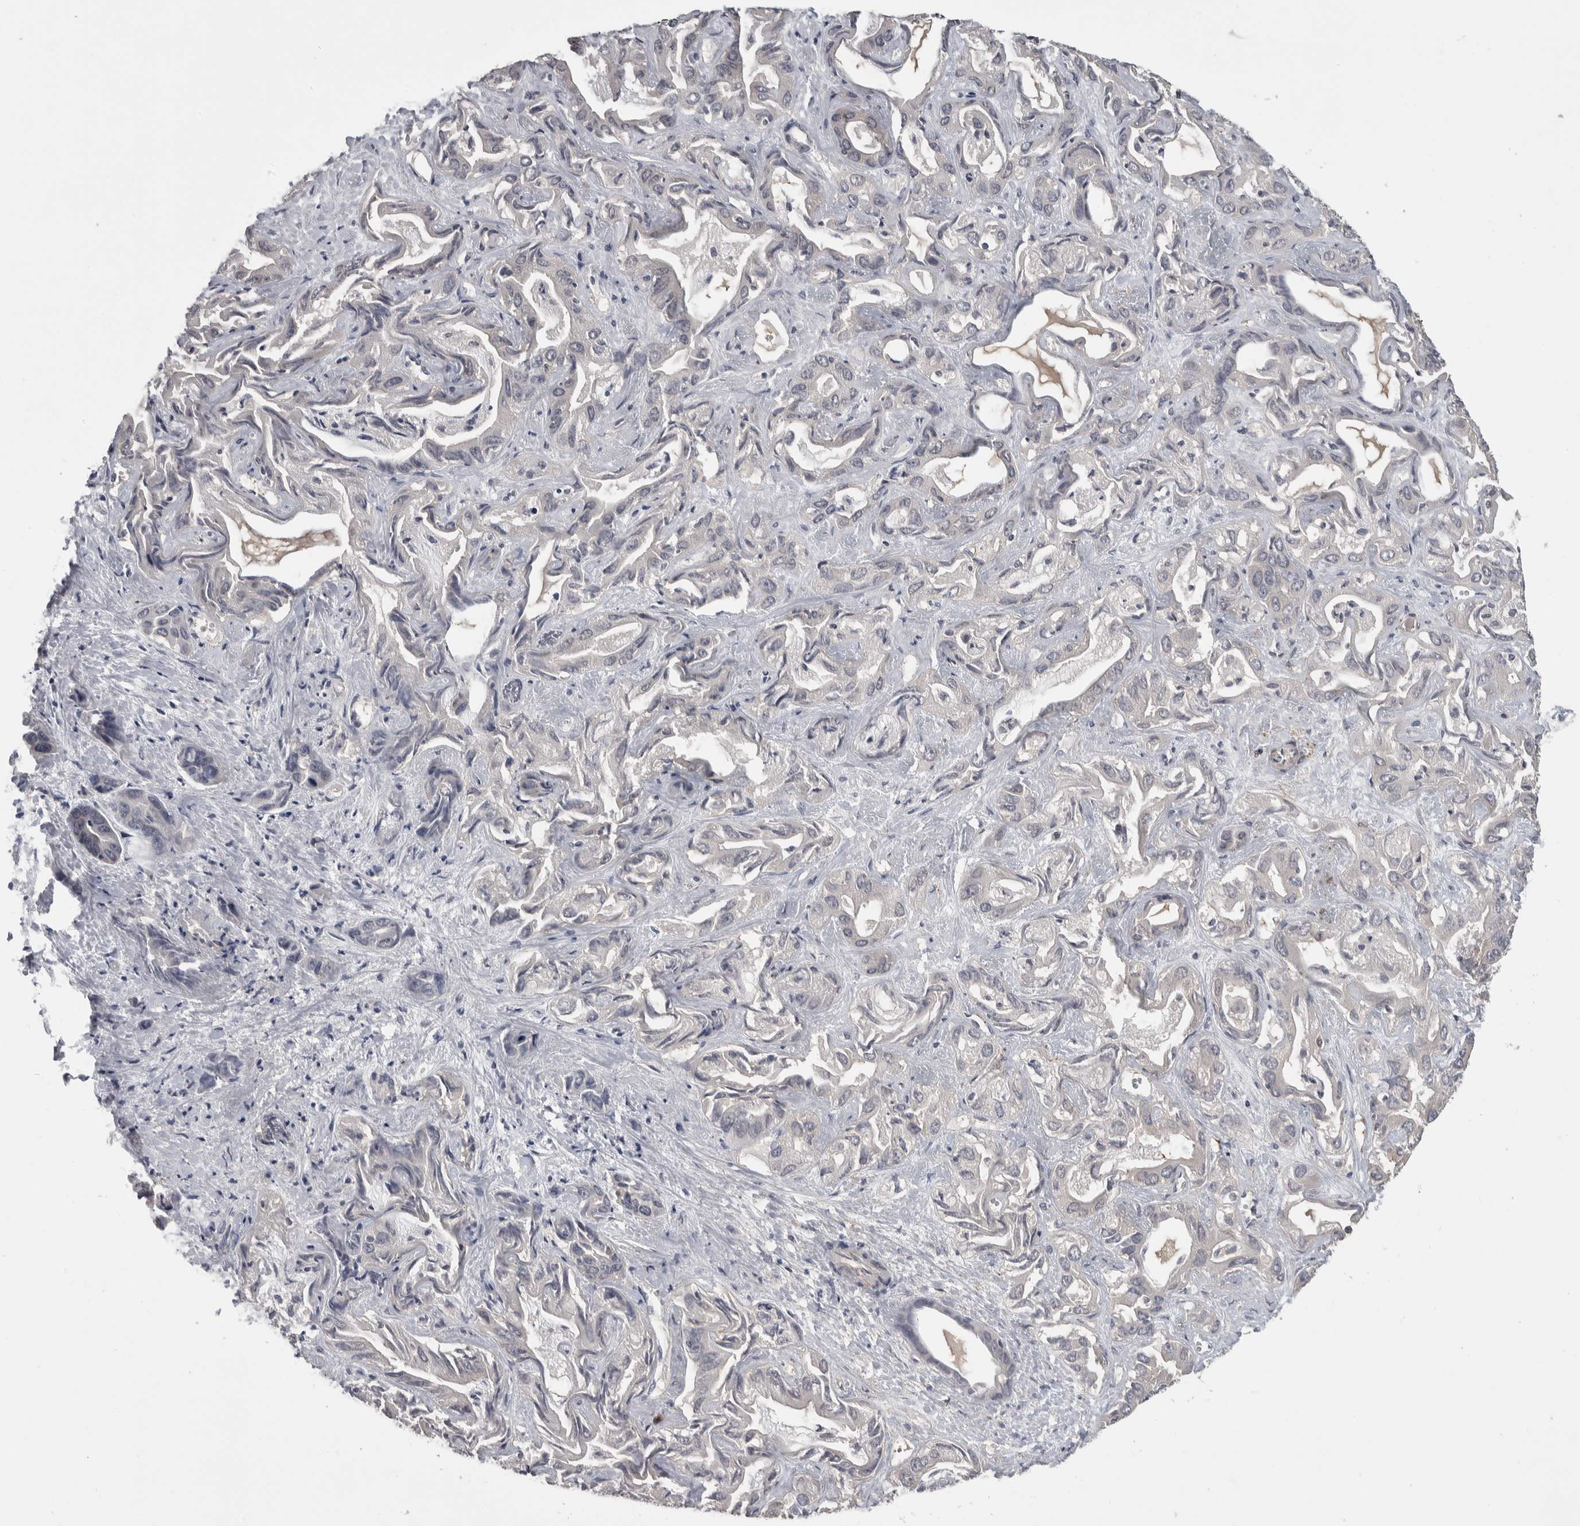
{"staining": {"intensity": "moderate", "quantity": "<25%", "location": "cytoplasmic/membranous"}, "tissue": "liver cancer", "cell_type": "Tumor cells", "image_type": "cancer", "snomed": [{"axis": "morphology", "description": "Cholangiocarcinoma"}, {"axis": "topography", "description": "Liver"}], "caption": "Liver cholangiocarcinoma stained with immunohistochemistry reveals moderate cytoplasmic/membranous expression in about <25% of tumor cells.", "gene": "IFRD1", "patient": {"sex": "female", "age": 52}}